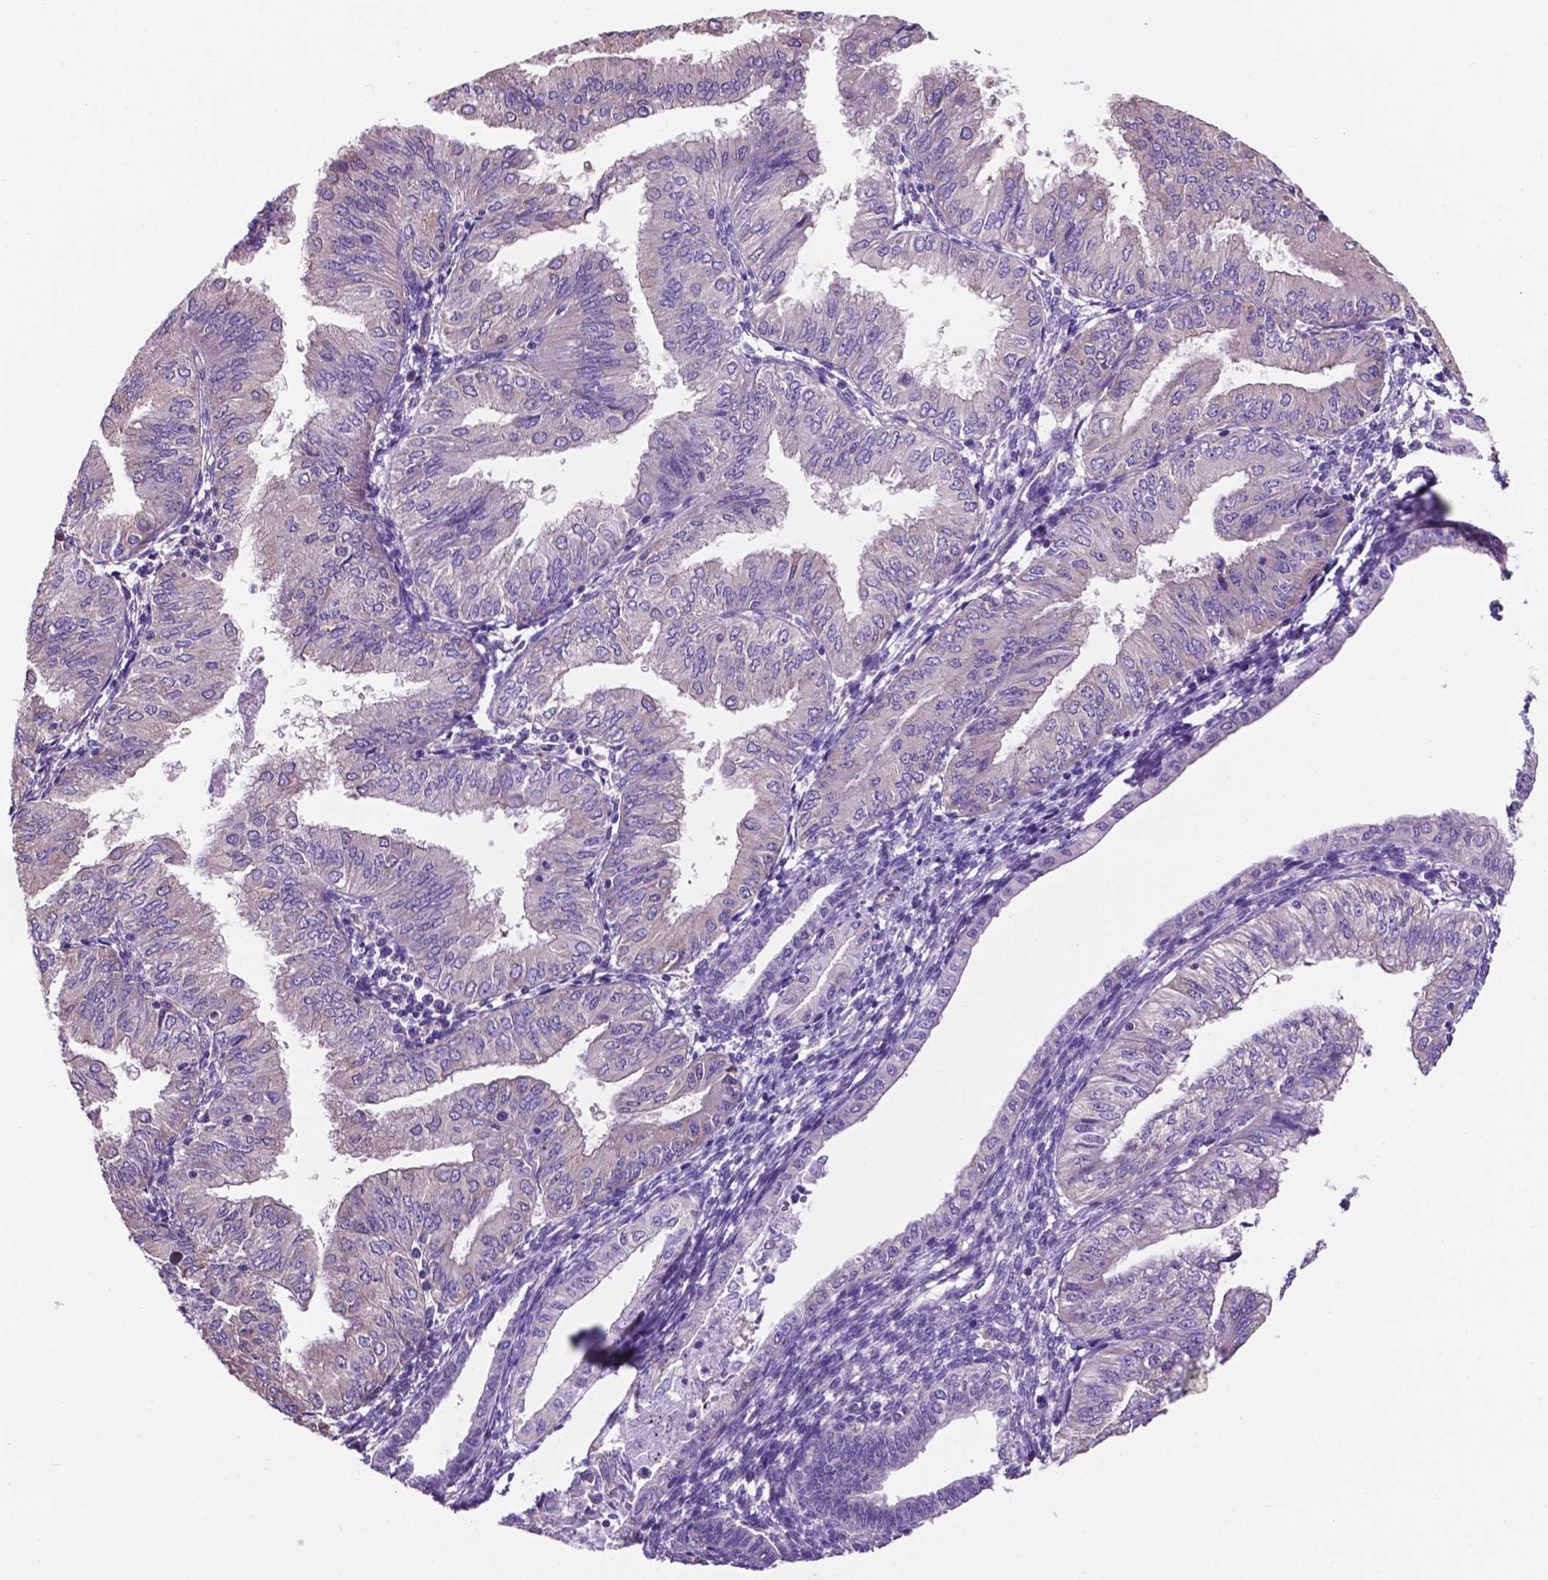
{"staining": {"intensity": "negative", "quantity": "none", "location": "none"}, "tissue": "endometrial cancer", "cell_type": "Tumor cells", "image_type": "cancer", "snomed": [{"axis": "morphology", "description": "Adenocarcinoma, NOS"}, {"axis": "topography", "description": "Endometrium"}], "caption": "Human endometrial cancer stained for a protein using immunohistochemistry exhibits no positivity in tumor cells.", "gene": "SPDYA", "patient": {"sex": "female", "age": 53}}